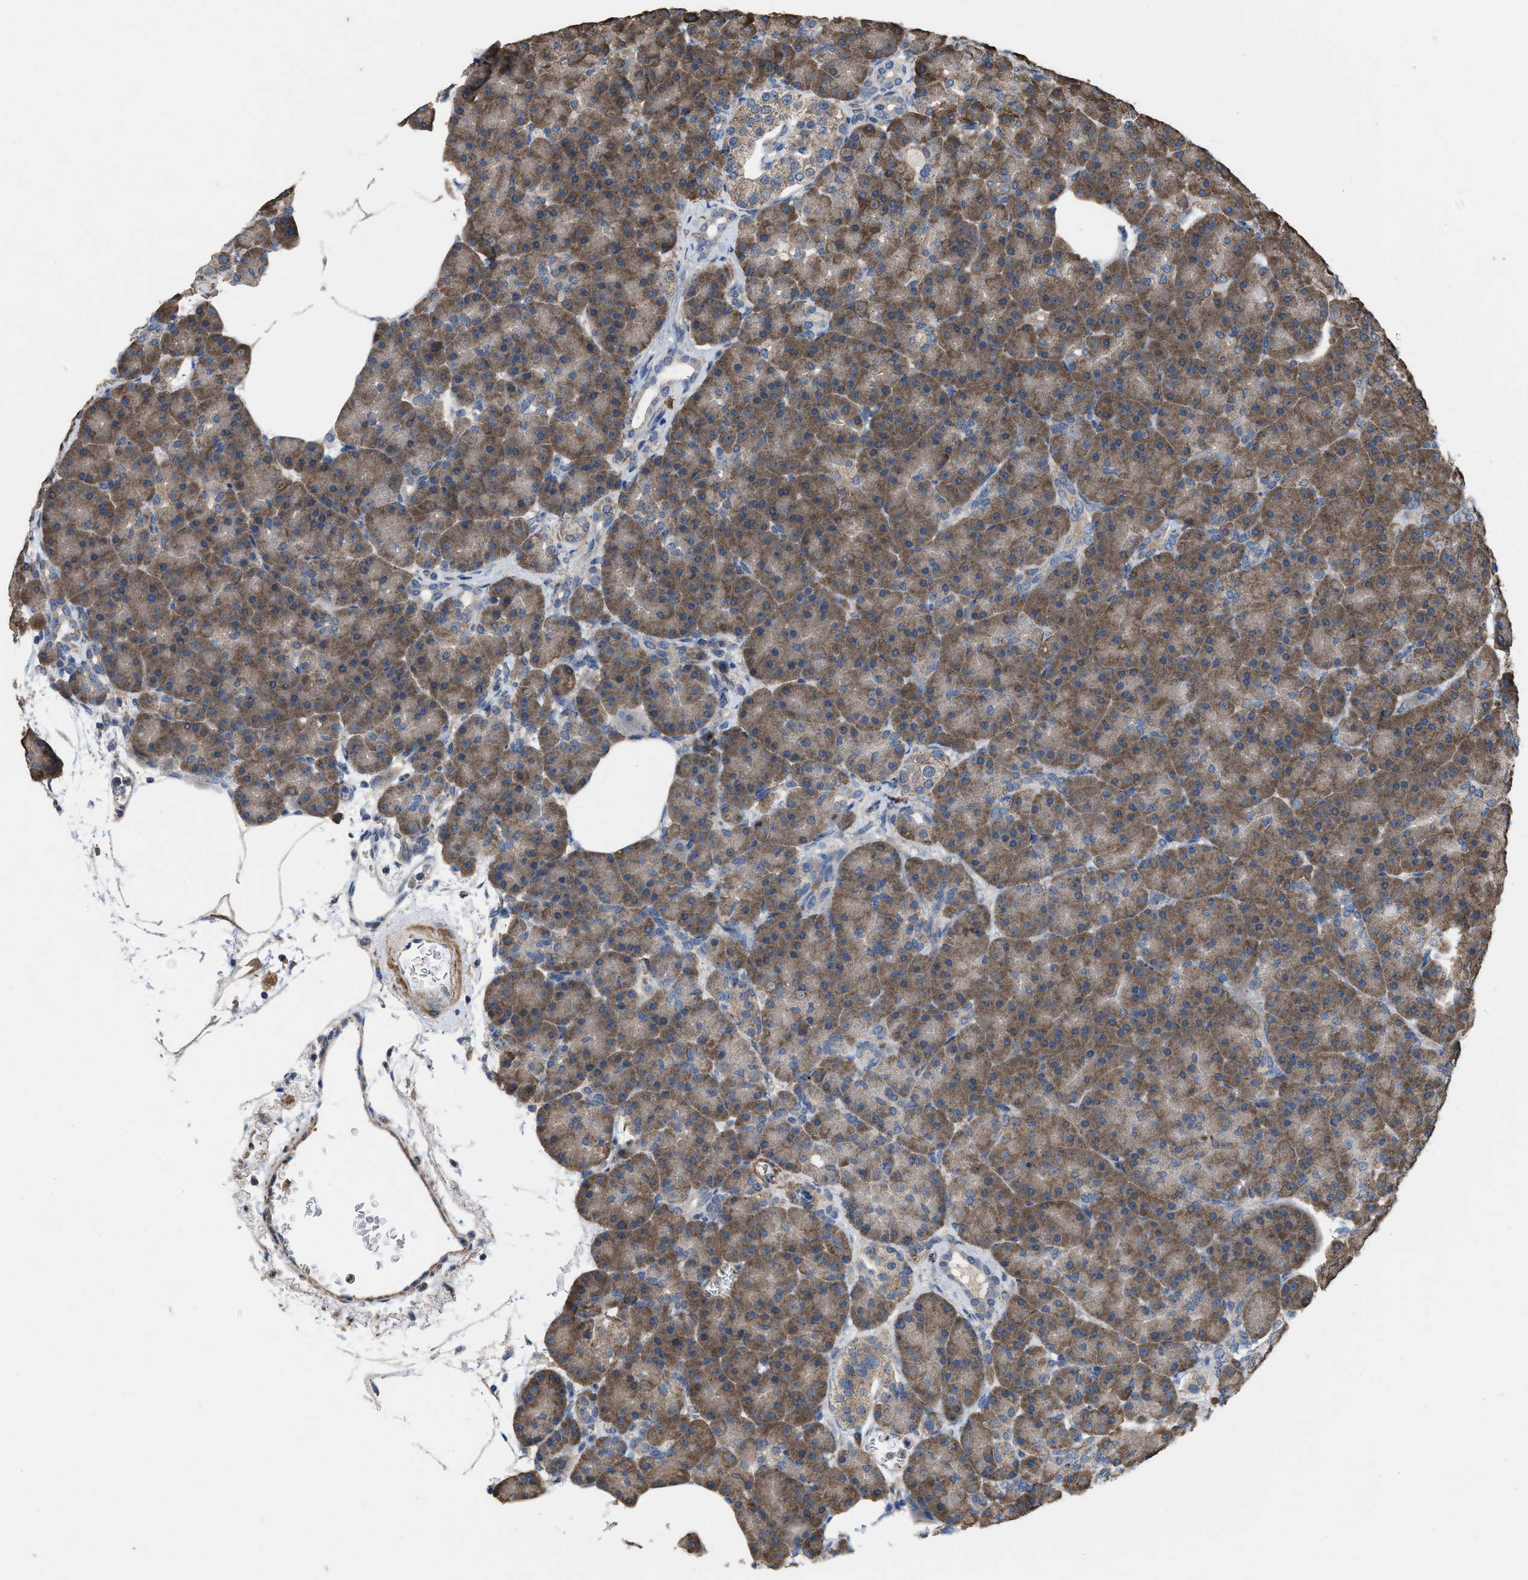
{"staining": {"intensity": "moderate", "quantity": ">75%", "location": "cytoplasmic/membranous"}, "tissue": "pancreas", "cell_type": "Exocrine glandular cells", "image_type": "normal", "snomed": [{"axis": "morphology", "description": "Normal tissue, NOS"}, {"axis": "topography", "description": "Pancreas"}], "caption": "DAB immunohistochemical staining of unremarkable human pancreas displays moderate cytoplasmic/membranous protein staining in about >75% of exocrine glandular cells. The staining is performed using DAB brown chromogen to label protein expression. The nuclei are counter-stained blue using hematoxylin.", "gene": "ARL6", "patient": {"sex": "female", "age": 70}}